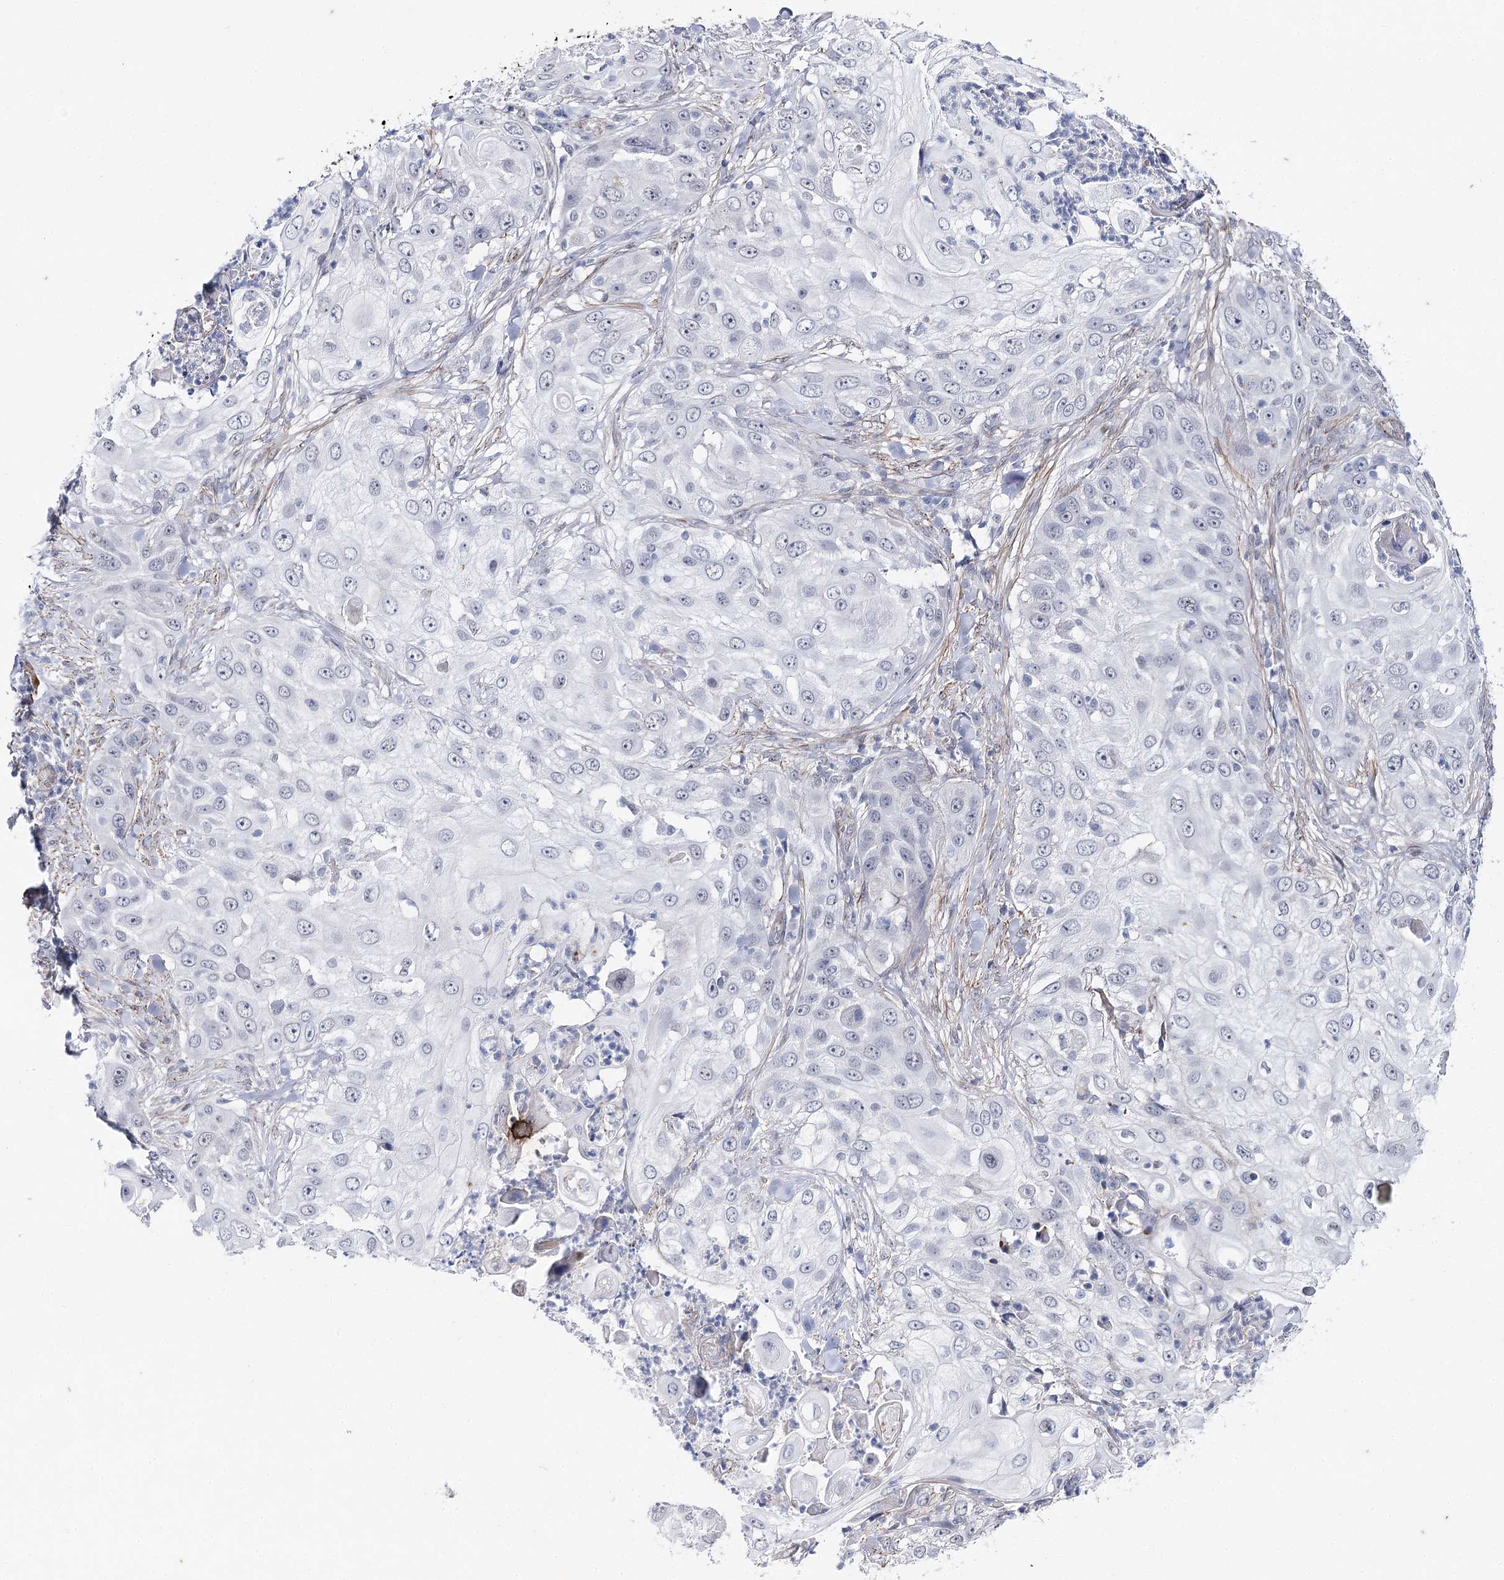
{"staining": {"intensity": "negative", "quantity": "none", "location": "none"}, "tissue": "skin cancer", "cell_type": "Tumor cells", "image_type": "cancer", "snomed": [{"axis": "morphology", "description": "Squamous cell carcinoma, NOS"}, {"axis": "topography", "description": "Skin"}], "caption": "This is a micrograph of immunohistochemistry staining of skin squamous cell carcinoma, which shows no positivity in tumor cells. Brightfield microscopy of IHC stained with DAB (3,3'-diaminobenzidine) (brown) and hematoxylin (blue), captured at high magnification.", "gene": "AGXT2", "patient": {"sex": "female", "age": 44}}